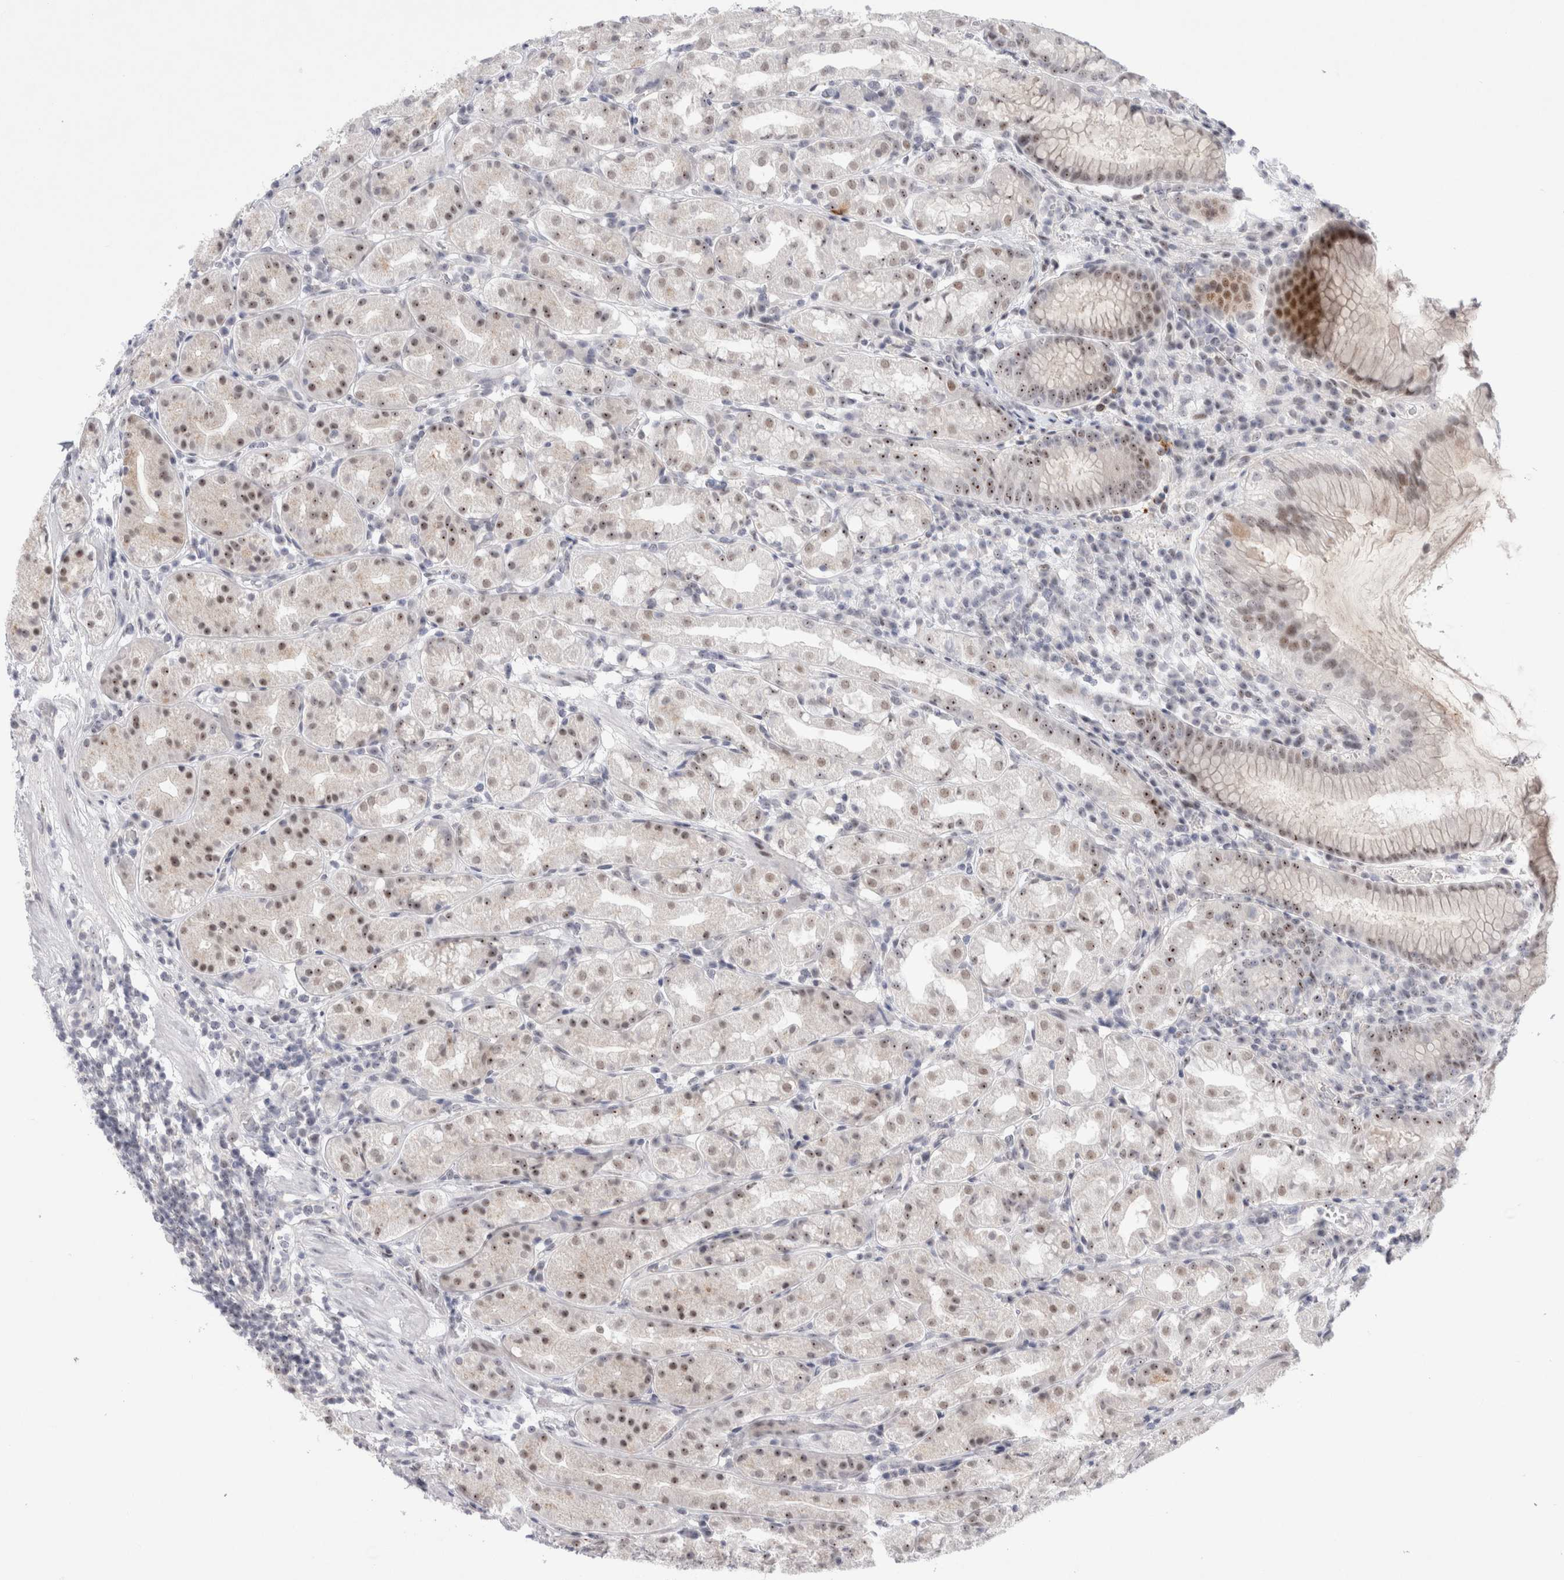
{"staining": {"intensity": "moderate", "quantity": "25%-75%", "location": "cytoplasmic/membranous,nuclear"}, "tissue": "stomach", "cell_type": "Glandular cells", "image_type": "normal", "snomed": [{"axis": "morphology", "description": "Normal tissue, NOS"}, {"axis": "topography", "description": "Stomach, lower"}], "caption": "A micrograph showing moderate cytoplasmic/membranous,nuclear staining in about 25%-75% of glandular cells in benign stomach, as visualized by brown immunohistochemical staining.", "gene": "CERS5", "patient": {"sex": "female", "age": 56}}